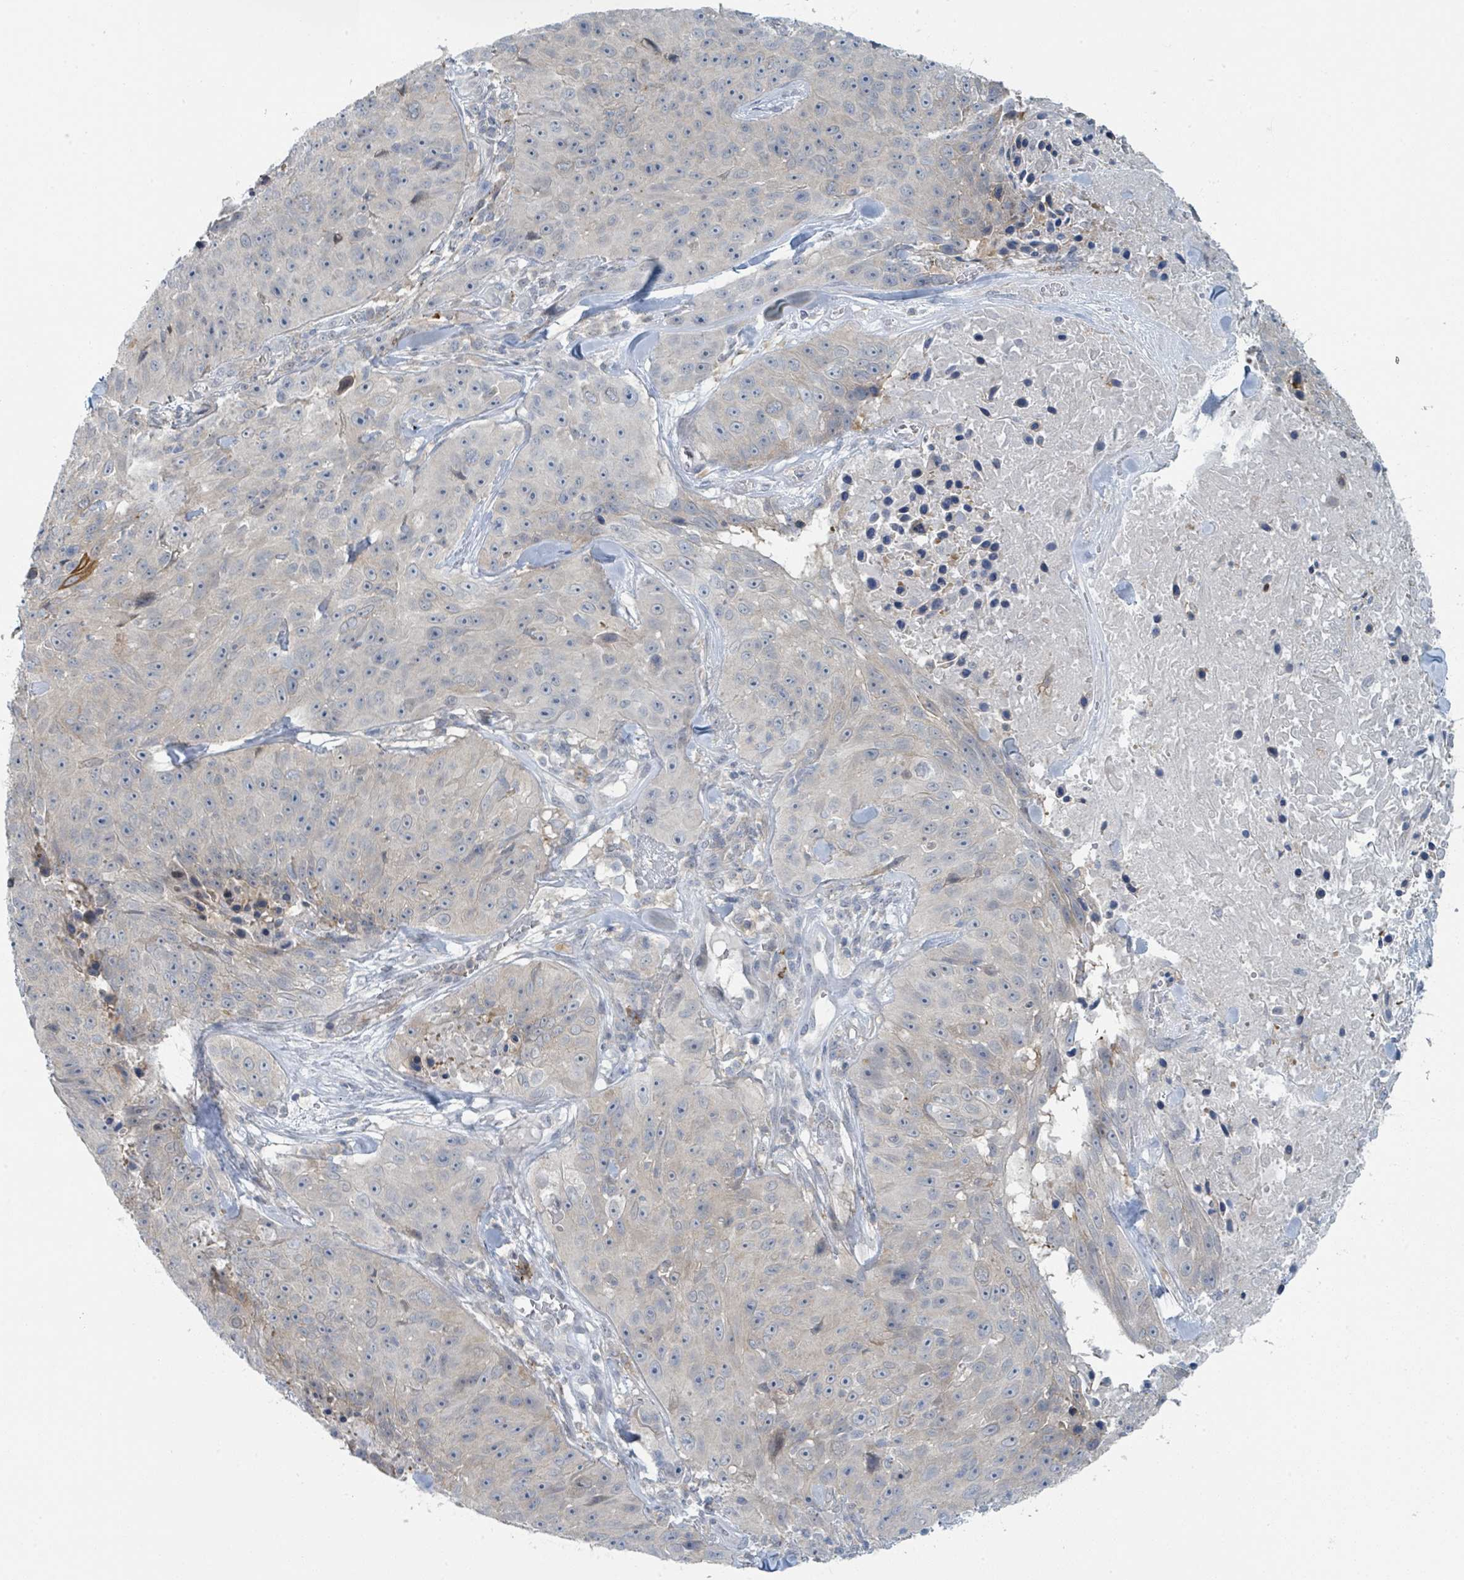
{"staining": {"intensity": "weak", "quantity": "<25%", "location": "cytoplasmic/membranous"}, "tissue": "skin cancer", "cell_type": "Tumor cells", "image_type": "cancer", "snomed": [{"axis": "morphology", "description": "Squamous cell carcinoma, NOS"}, {"axis": "topography", "description": "Skin"}], "caption": "The IHC image has no significant staining in tumor cells of skin cancer tissue. (DAB (3,3'-diaminobenzidine) IHC, high magnification).", "gene": "ANKRD55", "patient": {"sex": "female", "age": 87}}